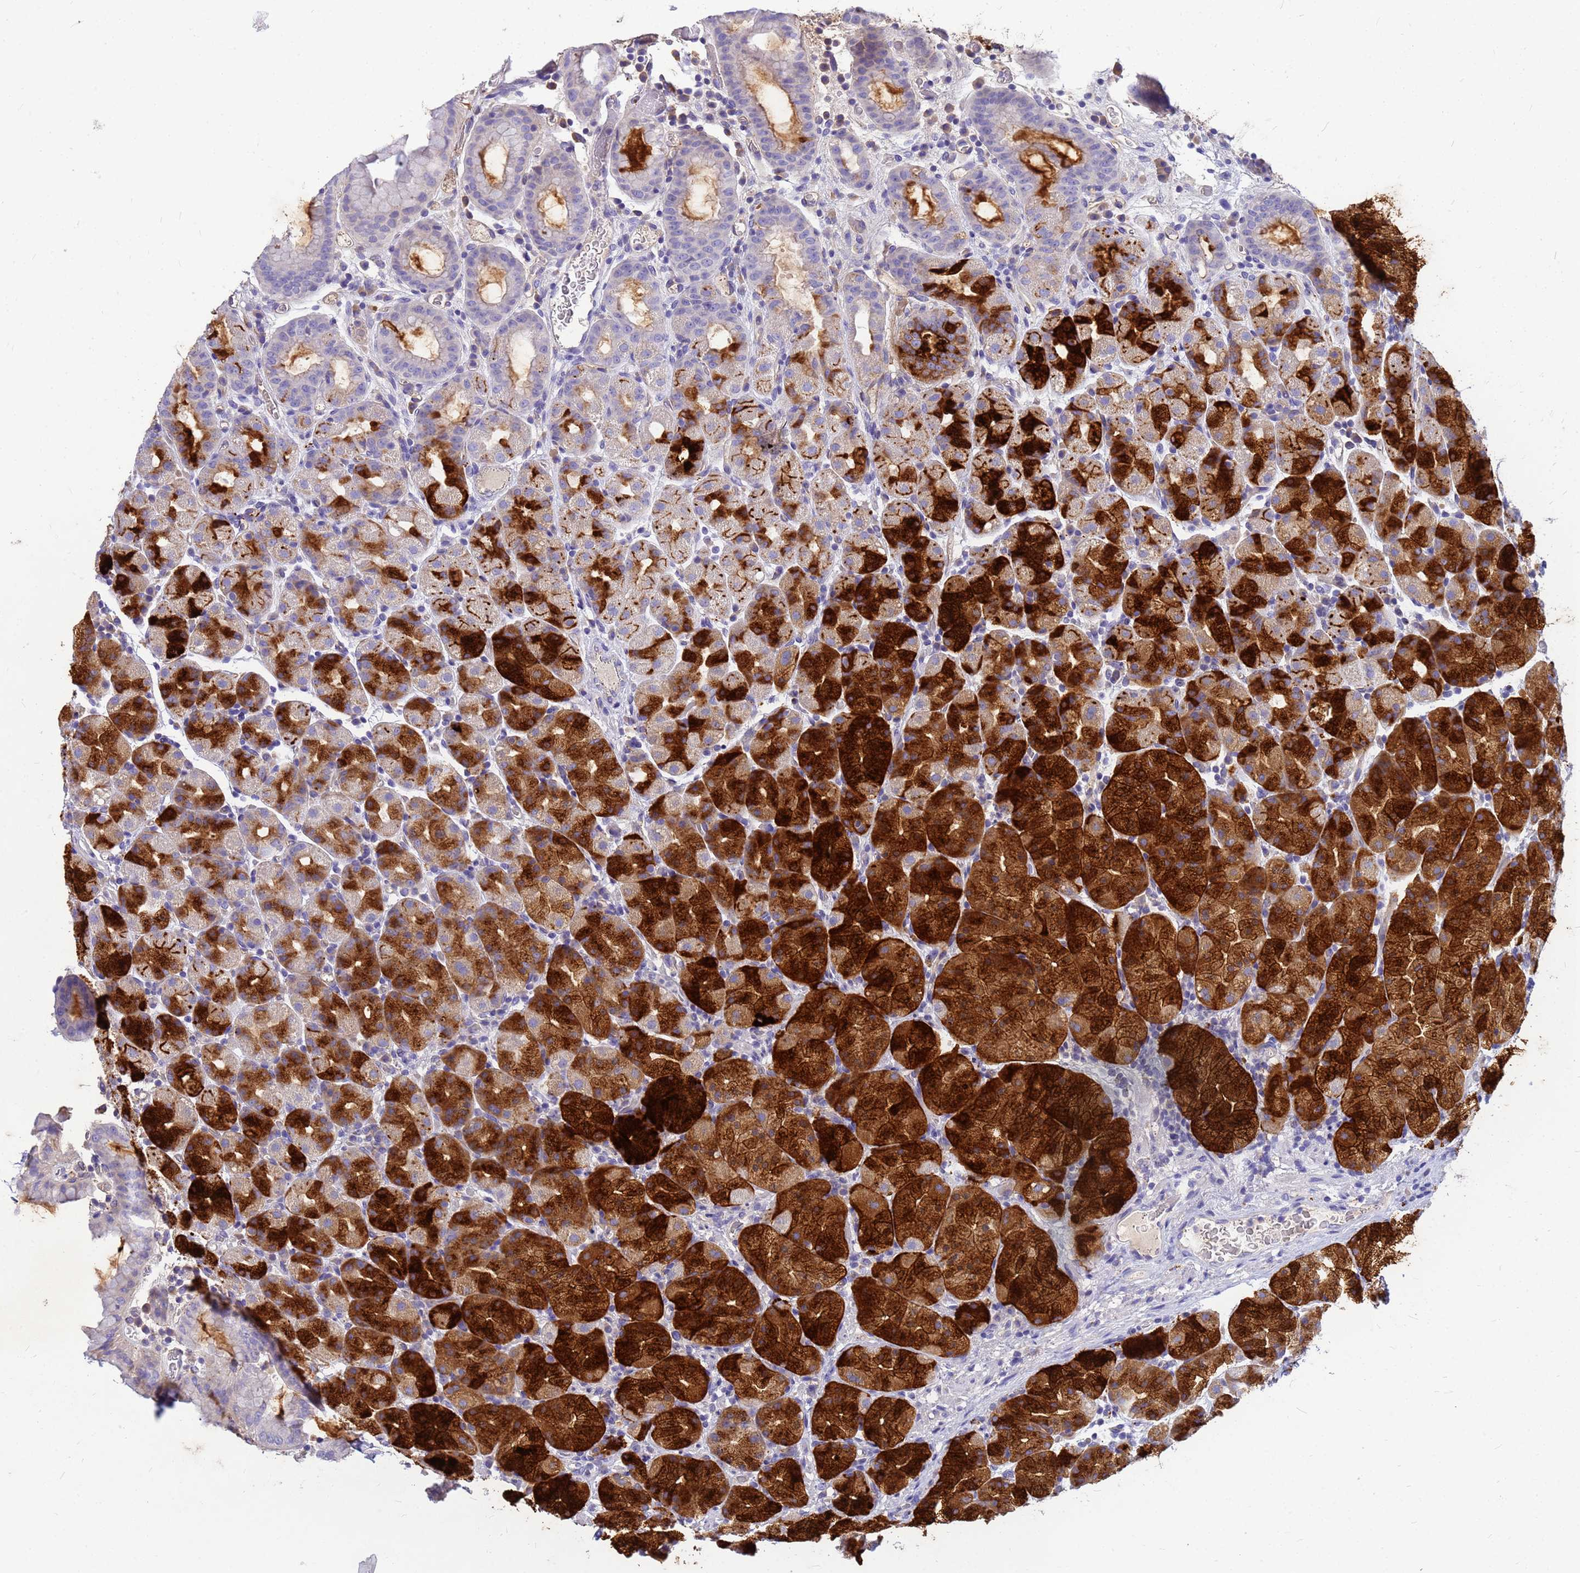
{"staining": {"intensity": "strong", "quantity": "25%-75%", "location": "cytoplasmic/membranous"}, "tissue": "stomach", "cell_type": "Glandular cells", "image_type": "normal", "snomed": [{"axis": "morphology", "description": "Normal tissue, NOS"}, {"axis": "topography", "description": "Stomach, upper"}, {"axis": "topography", "description": "Stomach, lower"}, {"axis": "topography", "description": "Small intestine"}], "caption": "Immunohistochemical staining of normal human stomach reveals high levels of strong cytoplasmic/membranous expression in about 25%-75% of glandular cells. (DAB (3,3'-diaminobenzidine) IHC with brightfield microscopy, high magnification).", "gene": "DPRX", "patient": {"sex": "male", "age": 68}}